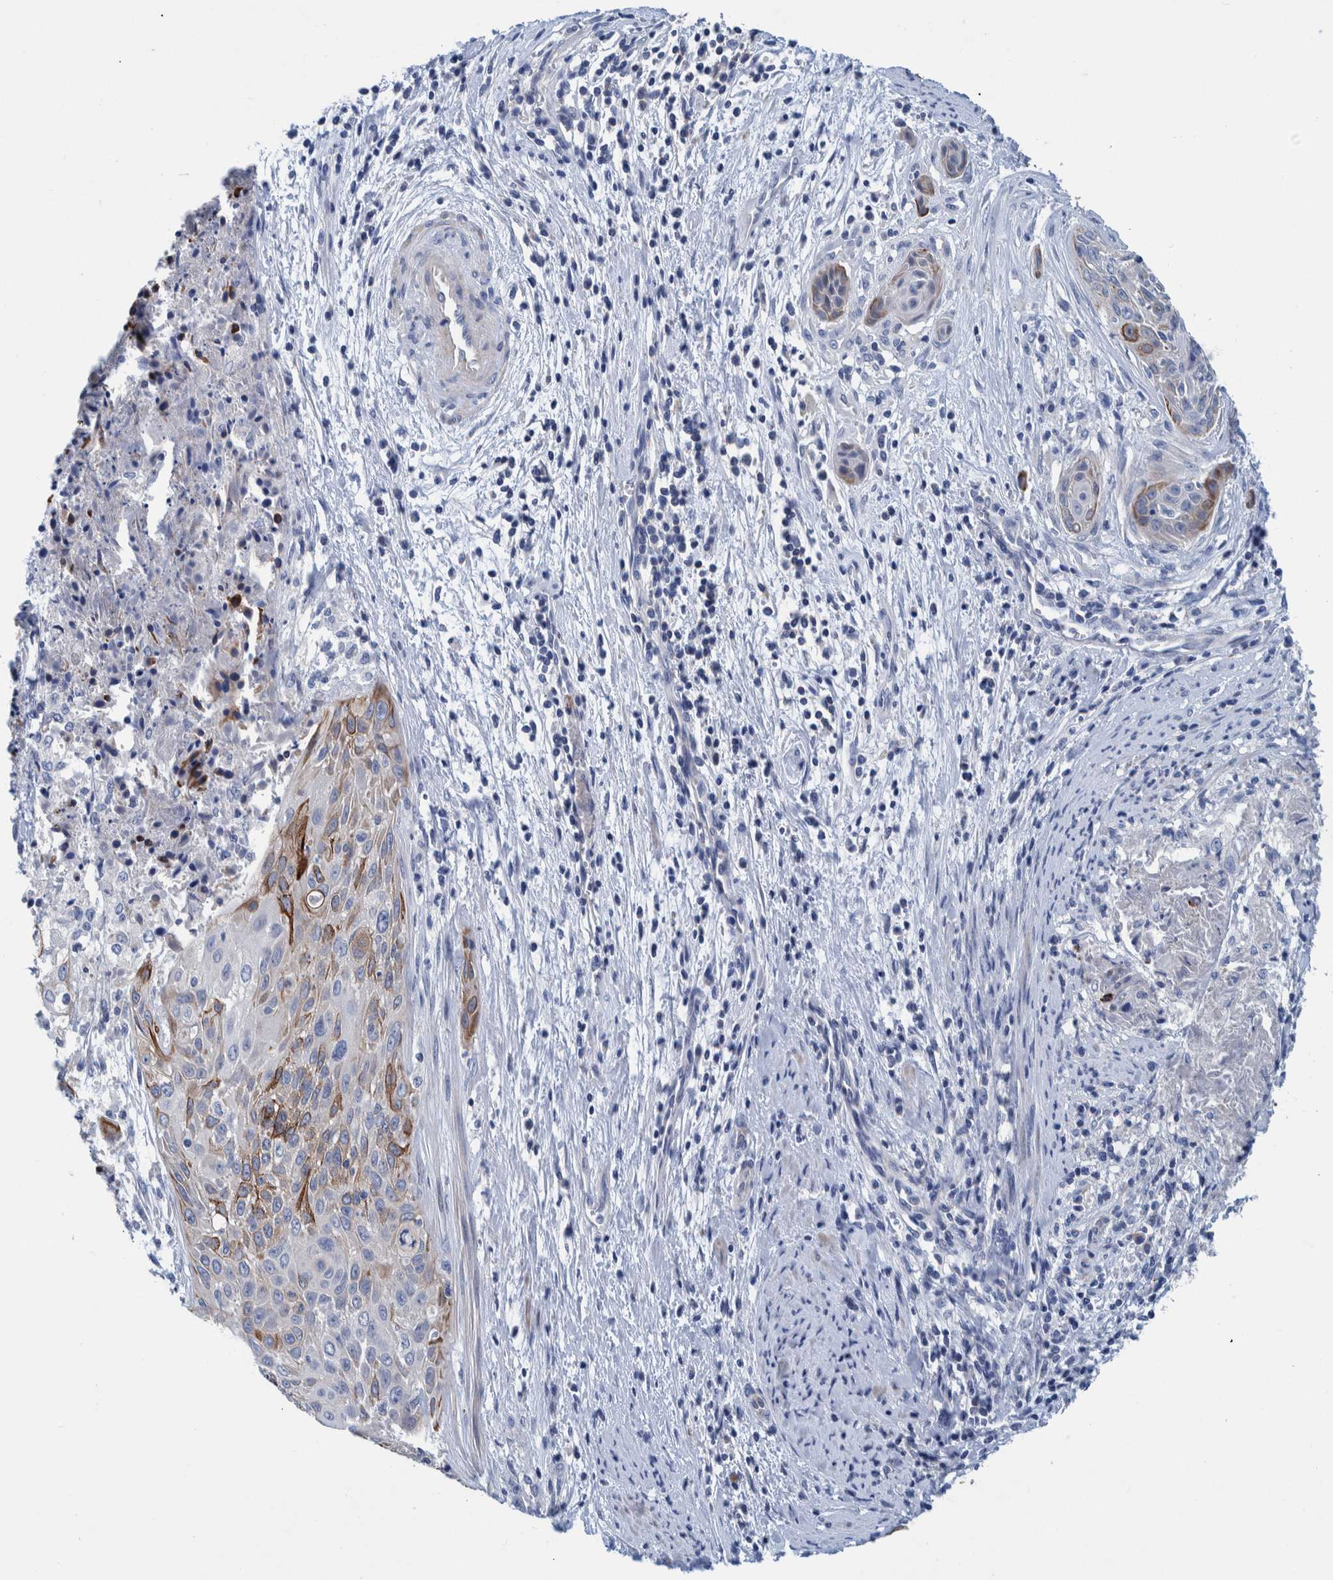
{"staining": {"intensity": "moderate", "quantity": ">75%", "location": "cytoplasmic/membranous"}, "tissue": "cervical cancer", "cell_type": "Tumor cells", "image_type": "cancer", "snomed": [{"axis": "morphology", "description": "Squamous cell carcinoma, NOS"}, {"axis": "topography", "description": "Cervix"}], "caption": "Cervical cancer (squamous cell carcinoma) stained with DAB (3,3'-diaminobenzidine) IHC displays medium levels of moderate cytoplasmic/membranous staining in approximately >75% of tumor cells. Immunohistochemistry stains the protein in brown and the nuclei are stained blue.", "gene": "MKS1", "patient": {"sex": "female", "age": 55}}